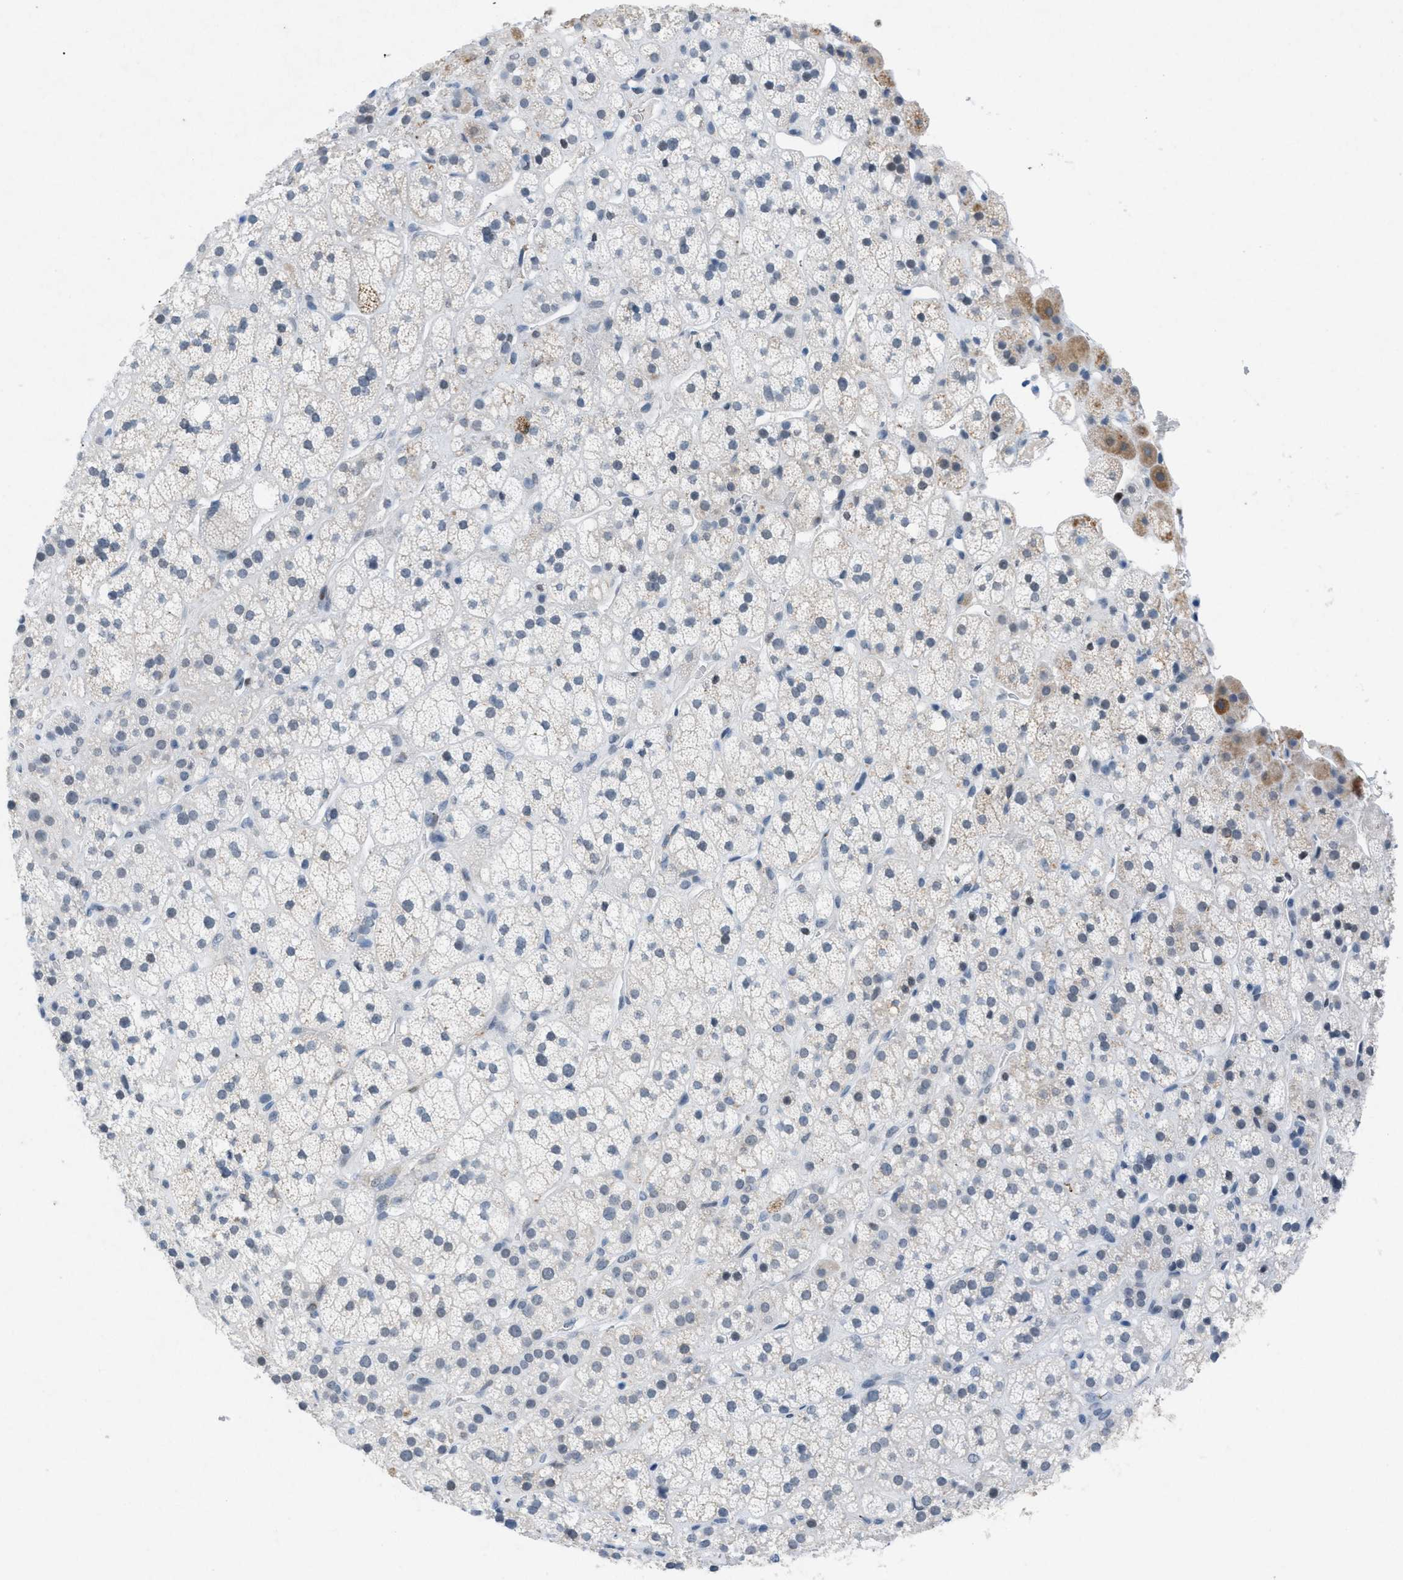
{"staining": {"intensity": "negative", "quantity": "none", "location": "none"}, "tissue": "adrenal gland", "cell_type": "Glandular cells", "image_type": "normal", "snomed": [{"axis": "morphology", "description": "Normal tissue, NOS"}, {"axis": "topography", "description": "Adrenal gland"}], "caption": "This is a histopathology image of immunohistochemistry staining of unremarkable adrenal gland, which shows no staining in glandular cells. The staining was performed using DAB (3,3'-diaminobenzidine) to visualize the protein expression in brown, while the nuclei were stained in blue with hematoxylin (Magnification: 20x).", "gene": "TASOR", "patient": {"sex": "male", "age": 56}}